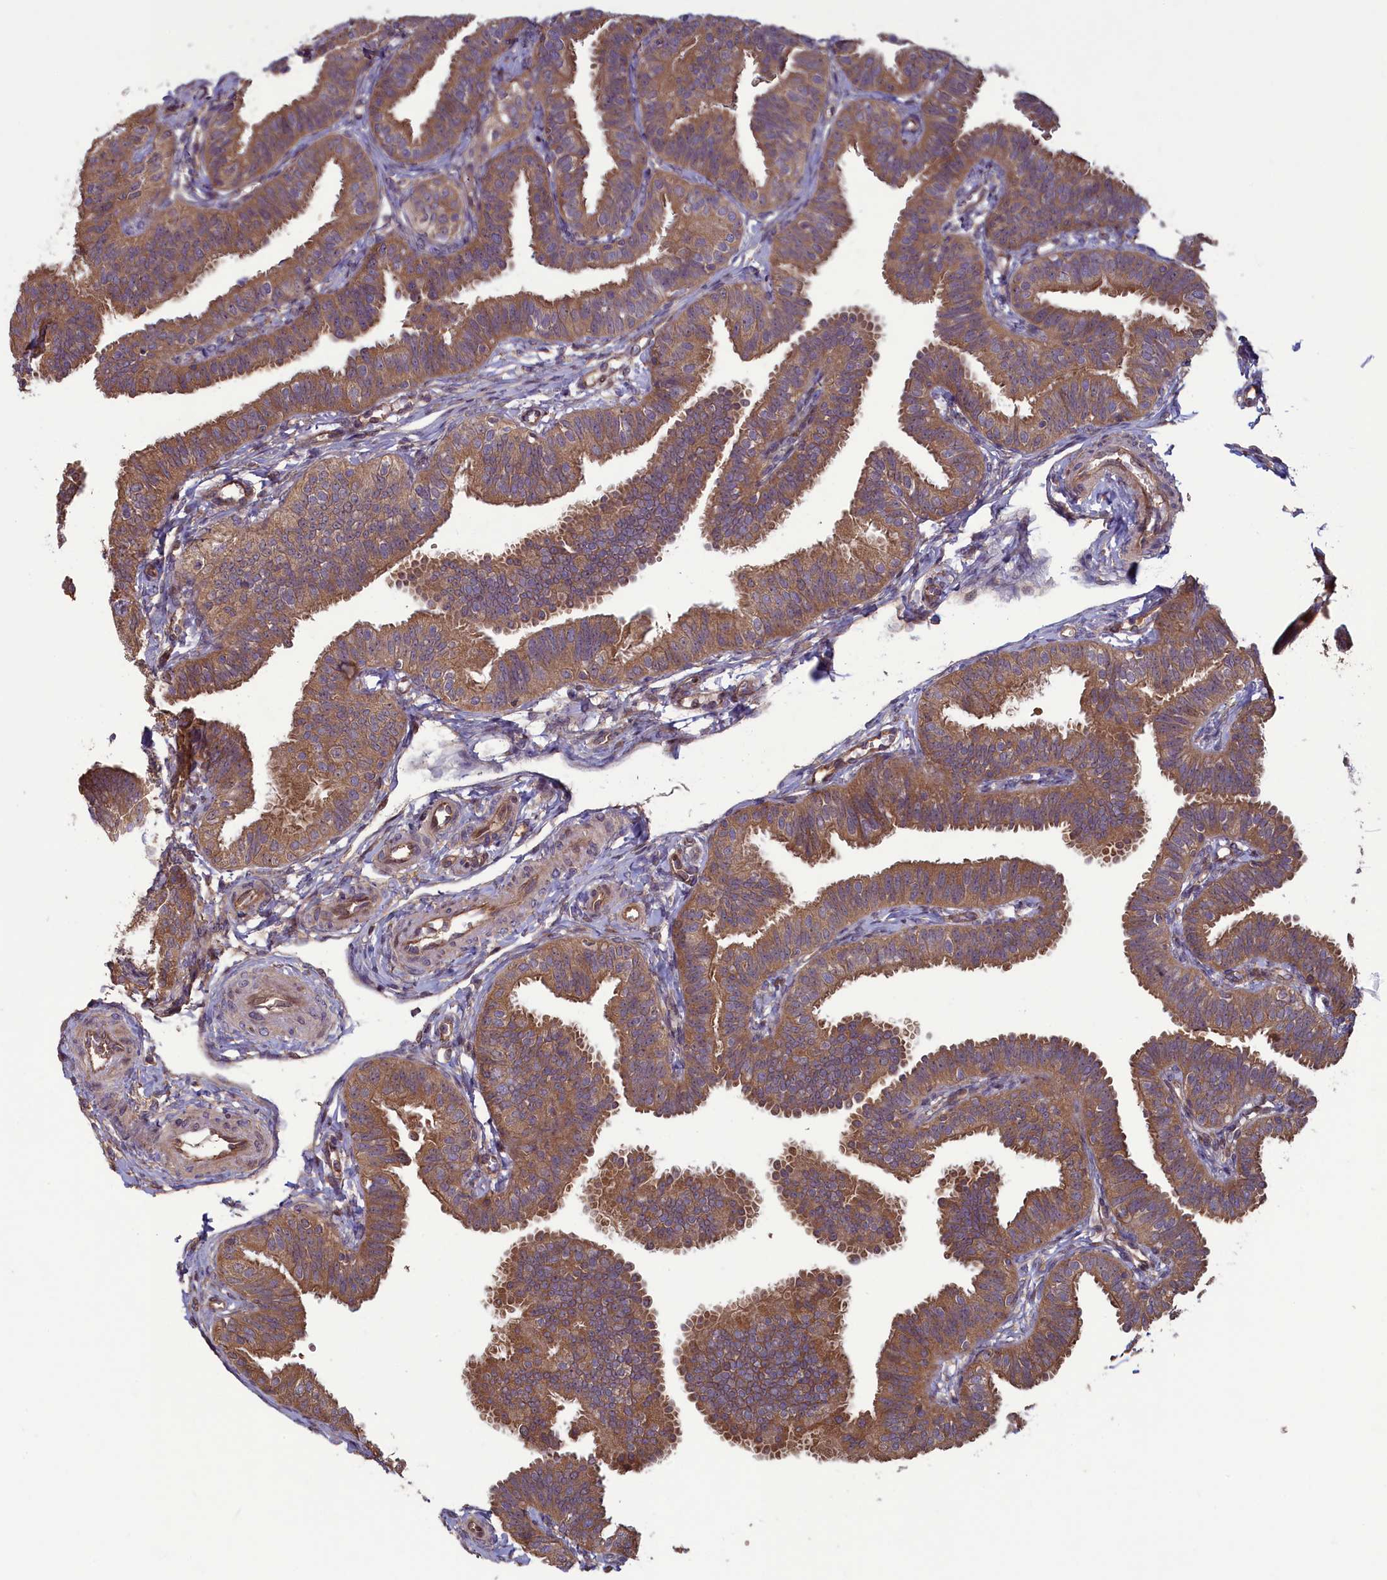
{"staining": {"intensity": "moderate", "quantity": ">75%", "location": "cytoplasmic/membranous"}, "tissue": "fallopian tube", "cell_type": "Glandular cells", "image_type": "normal", "snomed": [{"axis": "morphology", "description": "Normal tissue, NOS"}, {"axis": "topography", "description": "Fallopian tube"}], "caption": "Immunohistochemical staining of unremarkable fallopian tube exhibits >75% levels of moderate cytoplasmic/membranous protein expression in about >75% of glandular cells.", "gene": "CIAO2B", "patient": {"sex": "female", "age": 35}}